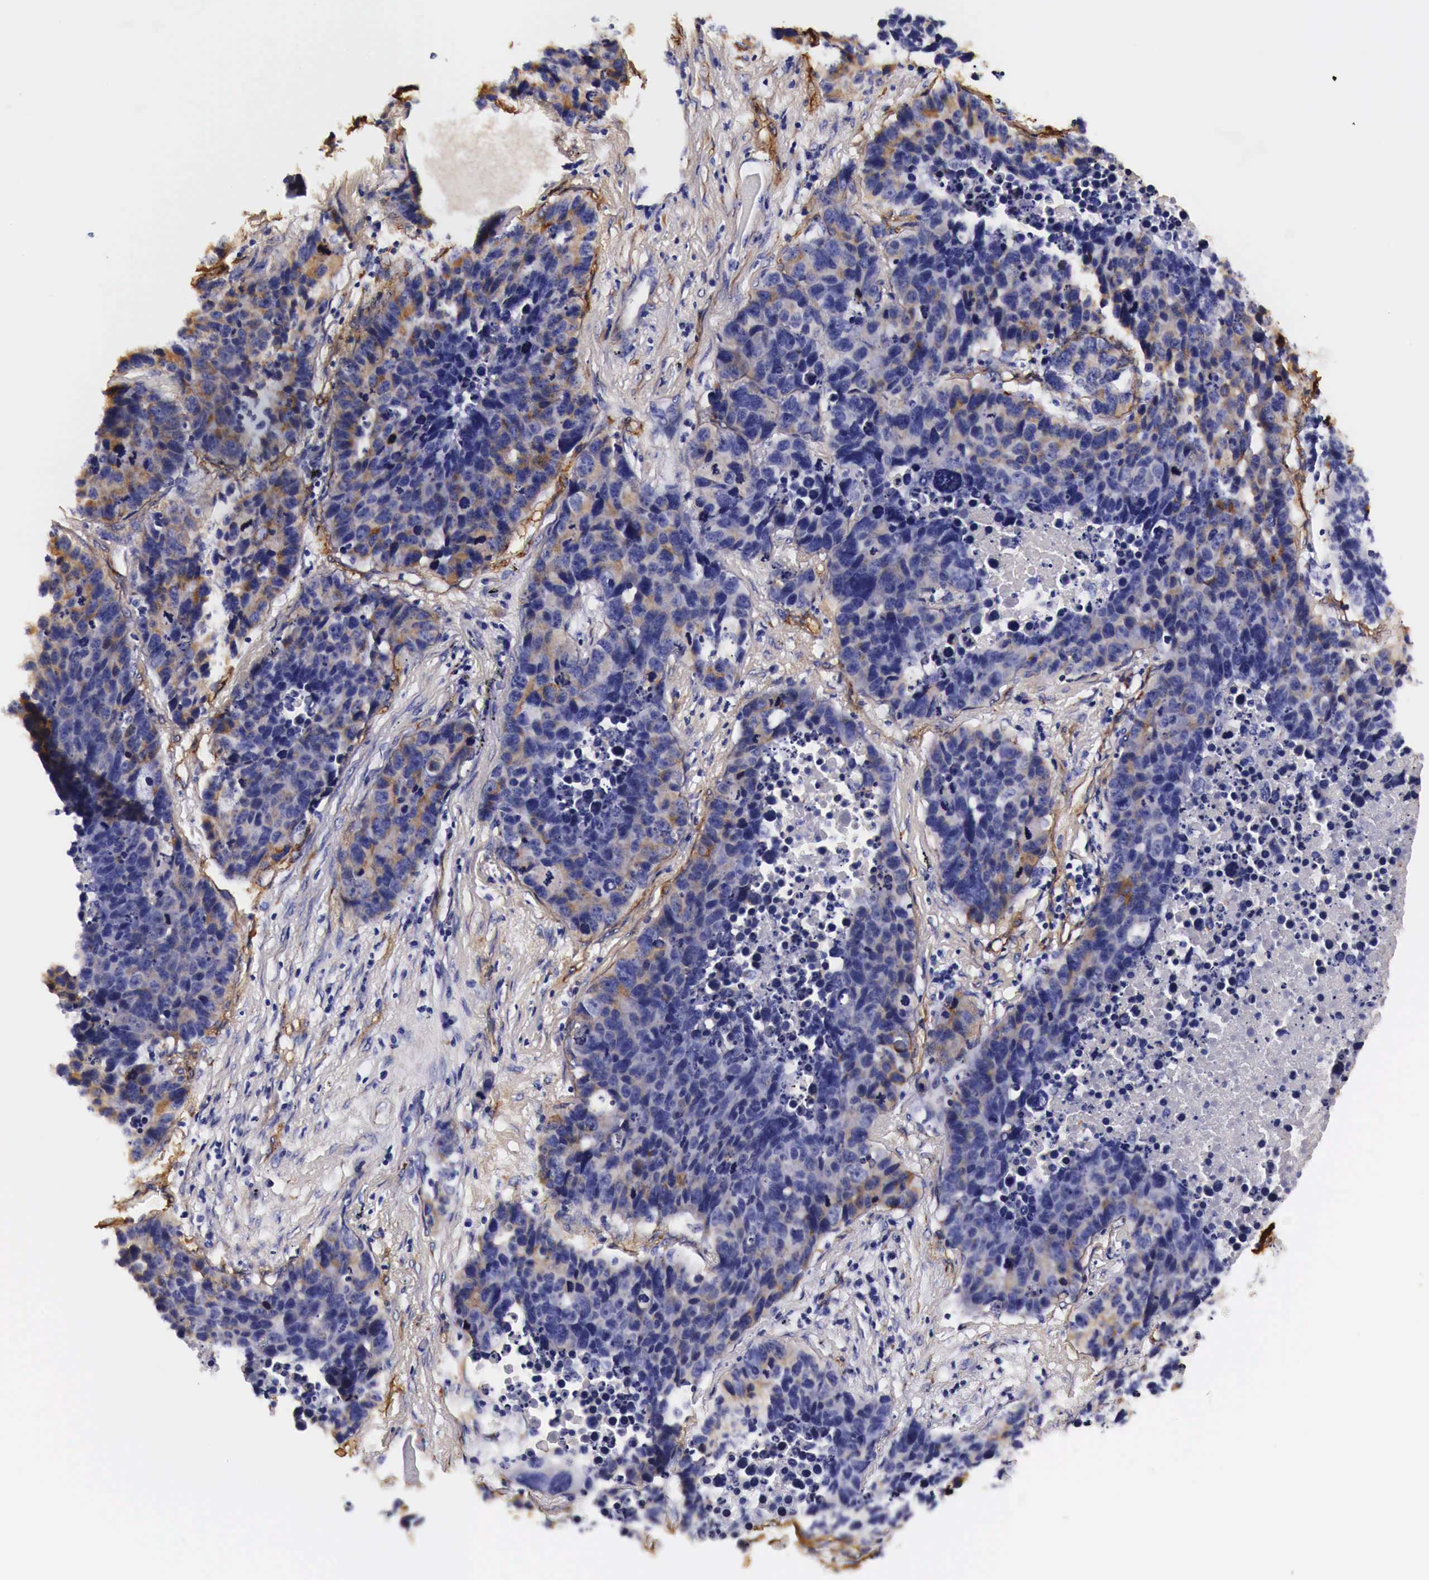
{"staining": {"intensity": "weak", "quantity": "<25%", "location": "cytoplasmic/membranous"}, "tissue": "lung cancer", "cell_type": "Tumor cells", "image_type": "cancer", "snomed": [{"axis": "morphology", "description": "Carcinoid, malignant, NOS"}, {"axis": "topography", "description": "Lung"}], "caption": "High power microscopy histopathology image of an immunohistochemistry (IHC) image of malignant carcinoid (lung), revealing no significant expression in tumor cells.", "gene": "LAMB2", "patient": {"sex": "male", "age": 60}}